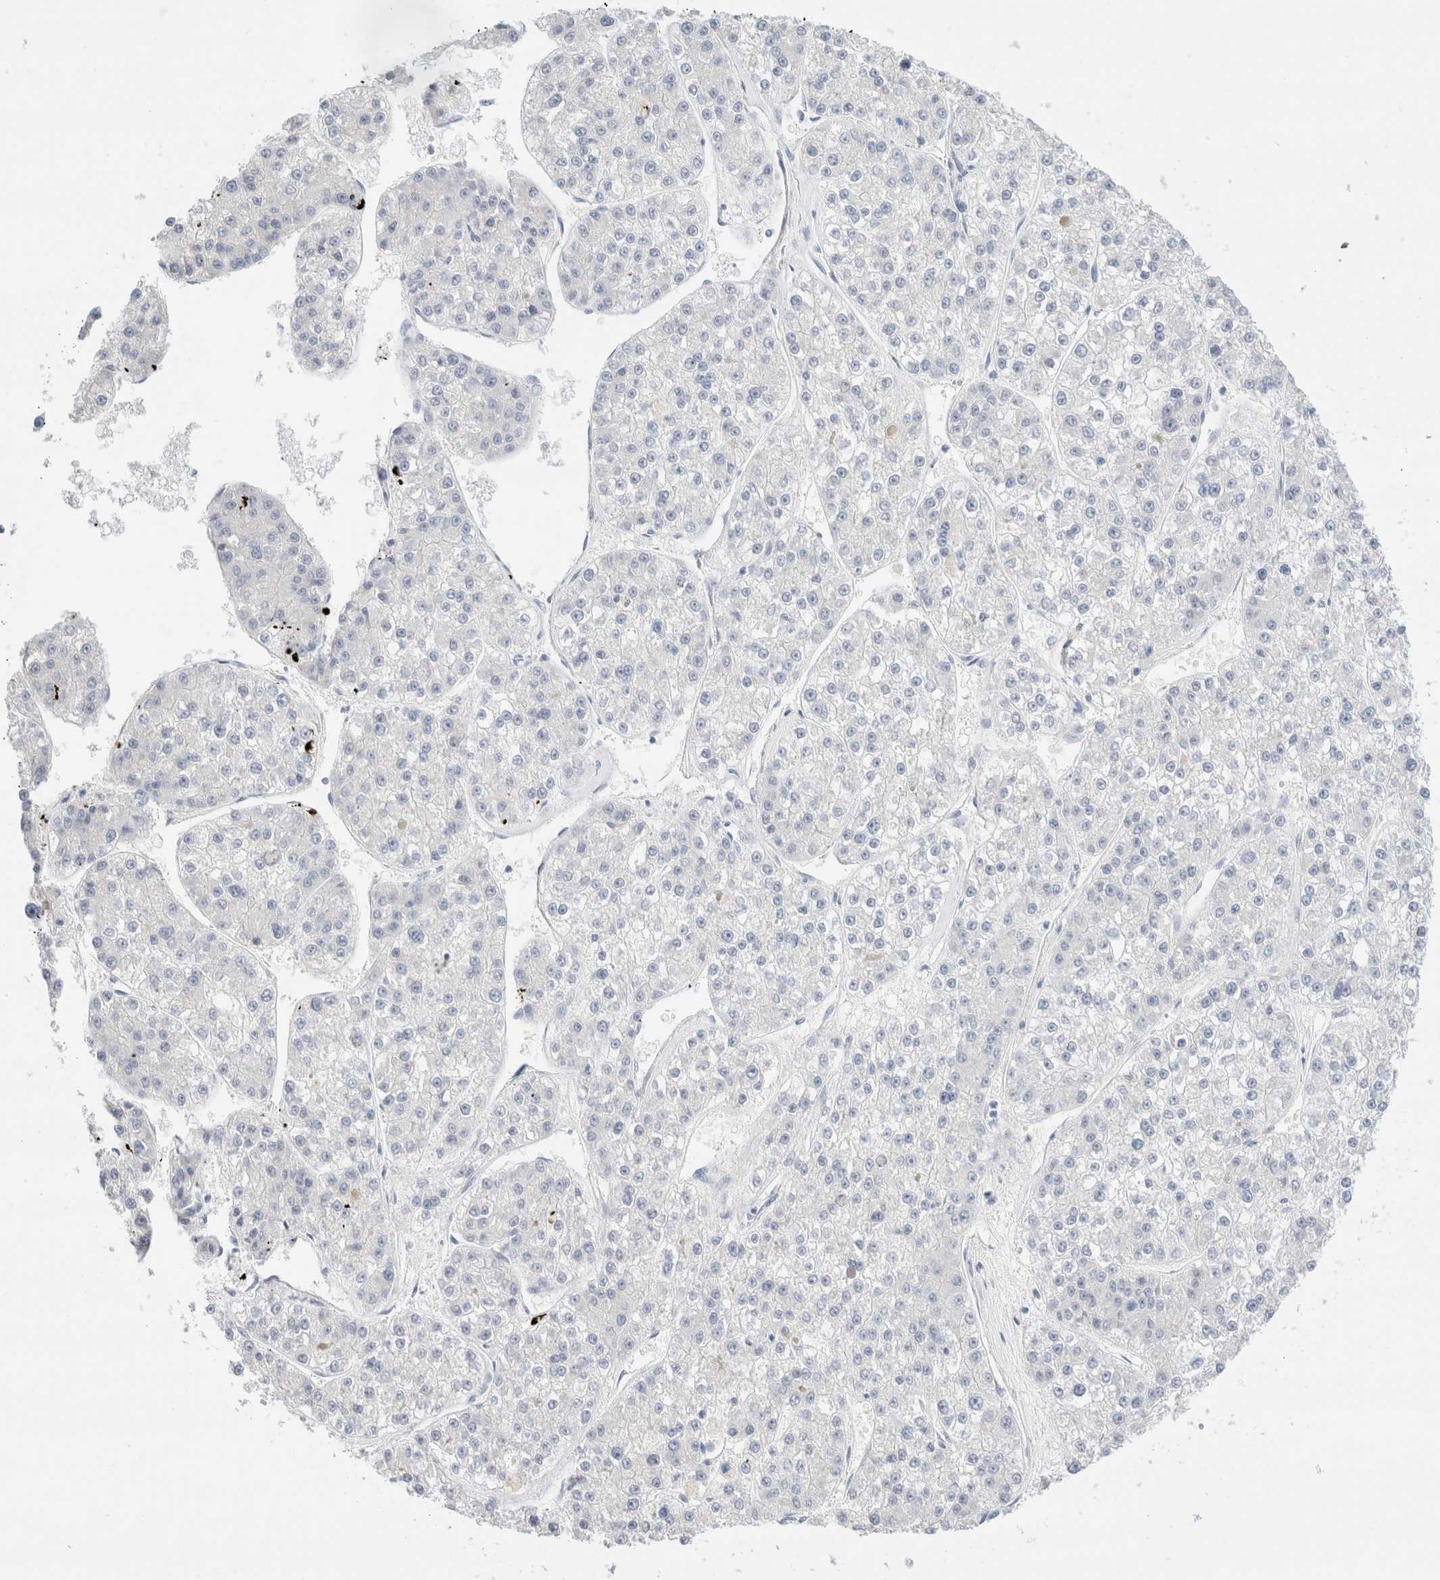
{"staining": {"intensity": "negative", "quantity": "none", "location": "none"}, "tissue": "liver cancer", "cell_type": "Tumor cells", "image_type": "cancer", "snomed": [{"axis": "morphology", "description": "Carcinoma, Hepatocellular, NOS"}, {"axis": "topography", "description": "Liver"}], "caption": "Histopathology image shows no protein positivity in tumor cells of liver cancer tissue.", "gene": "GADD45G", "patient": {"sex": "female", "age": 73}}